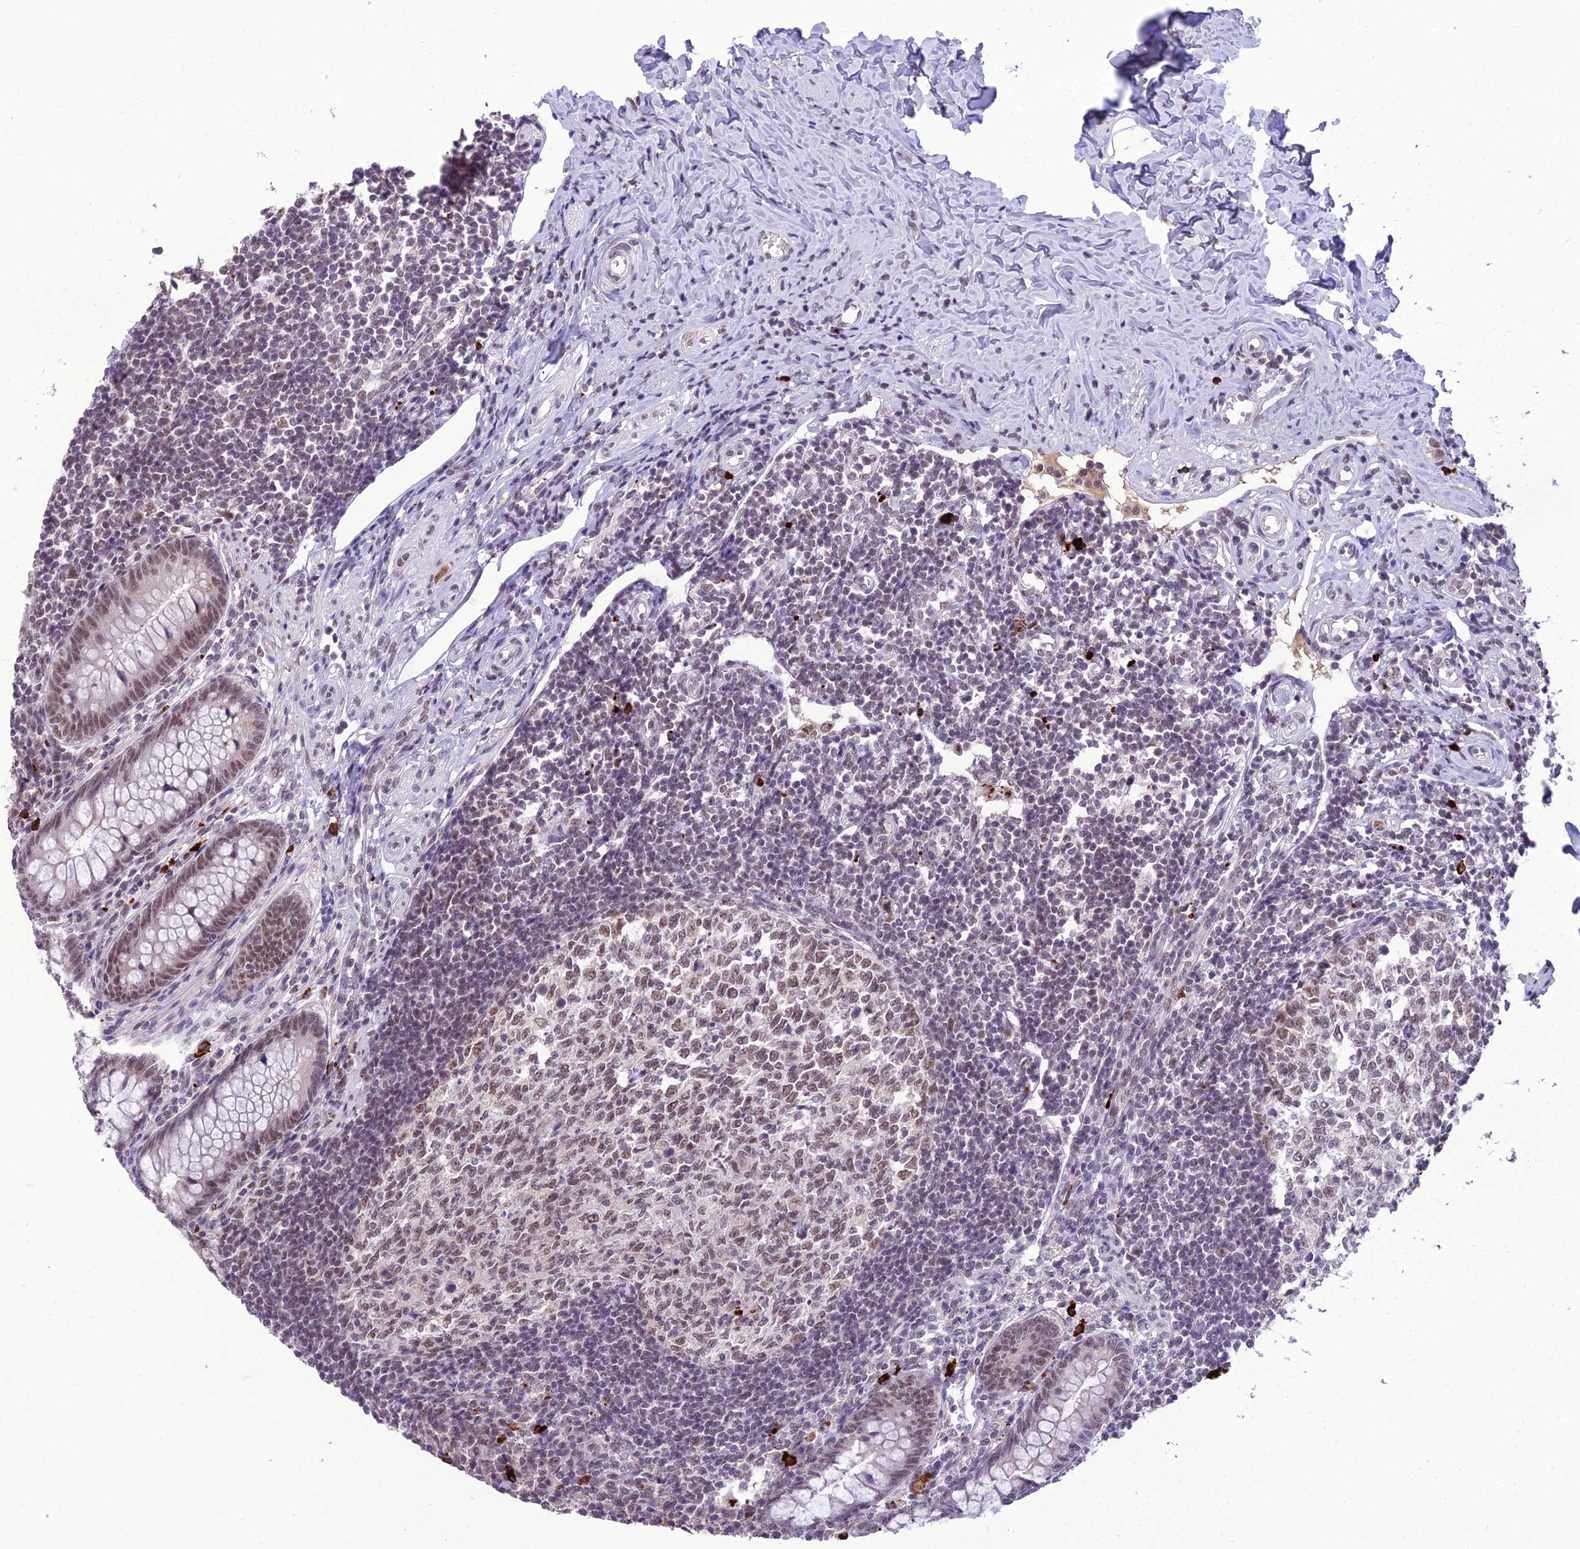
{"staining": {"intensity": "moderate", "quantity": ">75%", "location": "nuclear"}, "tissue": "appendix", "cell_type": "Glandular cells", "image_type": "normal", "snomed": [{"axis": "morphology", "description": "Normal tissue, NOS"}, {"axis": "topography", "description": "Appendix"}], "caption": "Unremarkable appendix exhibits moderate nuclear staining in about >75% of glandular cells.", "gene": "SH3RF3", "patient": {"sex": "female", "age": 33}}